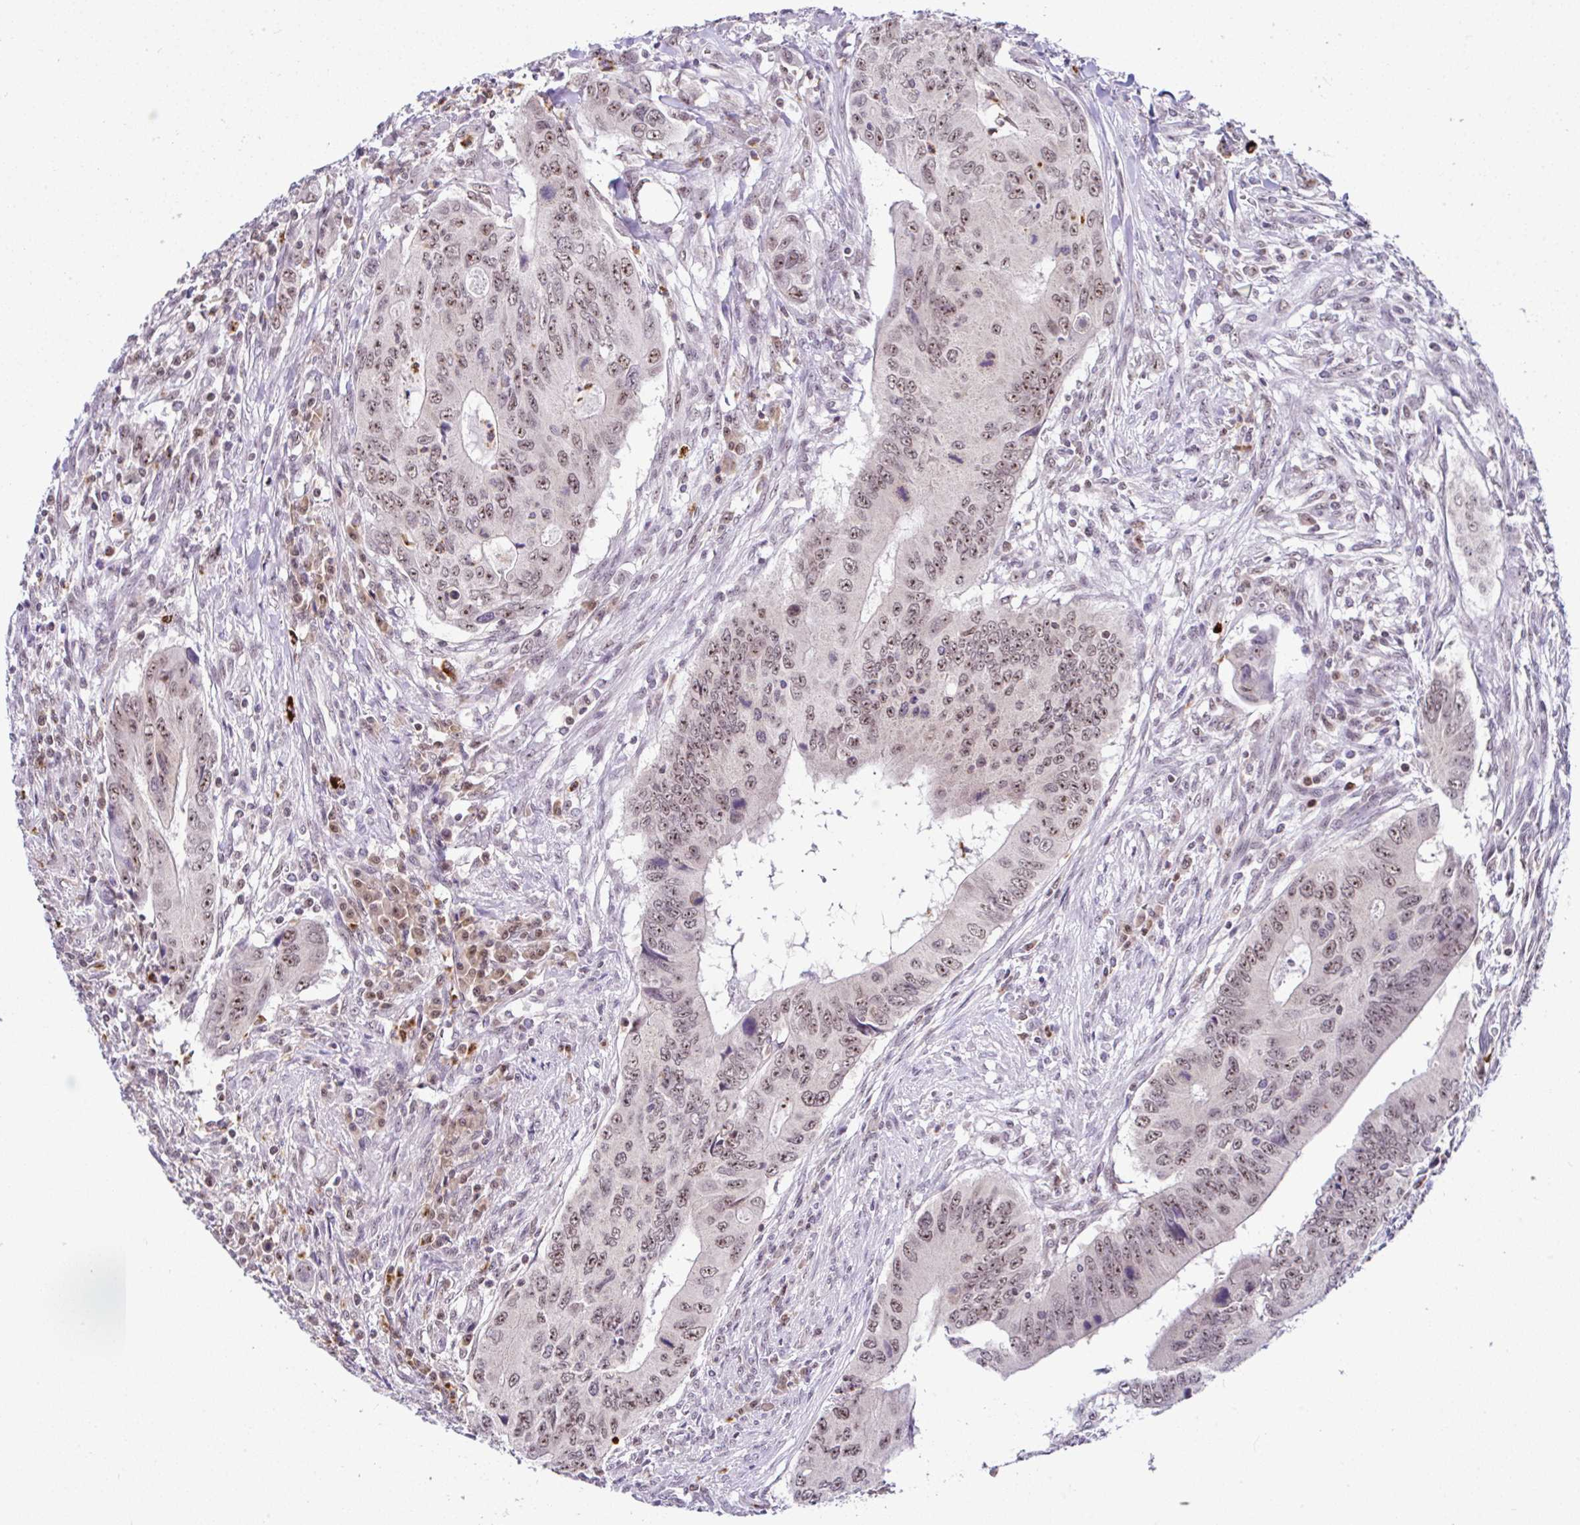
{"staining": {"intensity": "moderate", "quantity": "25%-75%", "location": "nuclear"}, "tissue": "colorectal cancer", "cell_type": "Tumor cells", "image_type": "cancer", "snomed": [{"axis": "morphology", "description": "Adenocarcinoma, NOS"}, {"axis": "topography", "description": "Colon"}], "caption": "IHC staining of colorectal cancer (adenocarcinoma), which demonstrates medium levels of moderate nuclear expression in approximately 25%-75% of tumor cells indicating moderate nuclear protein positivity. The staining was performed using DAB (brown) for protein detection and nuclei were counterstained in hematoxylin (blue).", "gene": "PTPN2", "patient": {"sex": "male", "age": 53}}